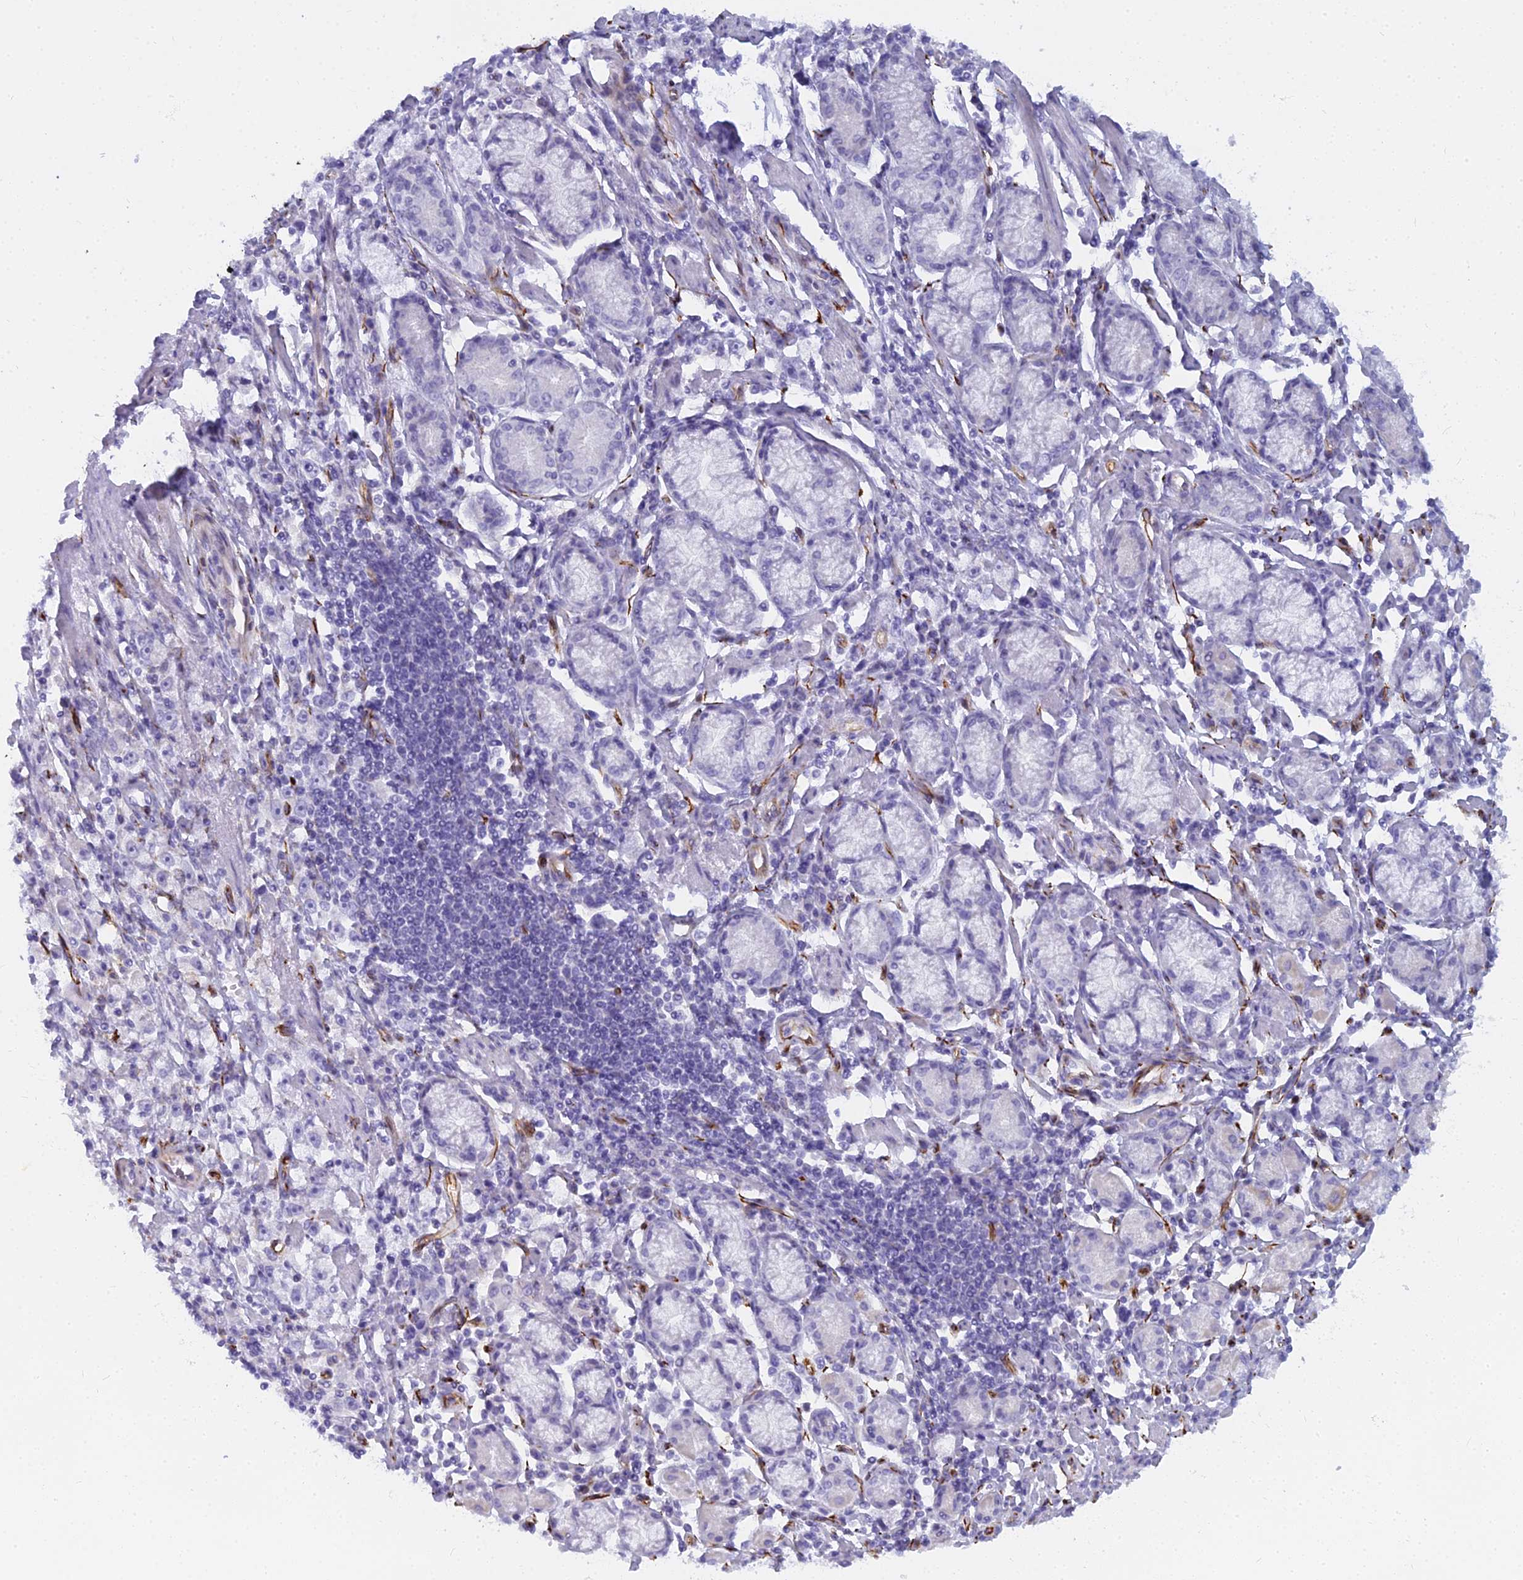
{"staining": {"intensity": "negative", "quantity": "none", "location": "none"}, "tissue": "stomach cancer", "cell_type": "Tumor cells", "image_type": "cancer", "snomed": [{"axis": "morphology", "description": "Adenocarcinoma, NOS"}, {"axis": "topography", "description": "Stomach"}], "caption": "DAB immunohistochemical staining of stomach cancer (adenocarcinoma) exhibits no significant staining in tumor cells.", "gene": "EVI2A", "patient": {"sex": "female", "age": 59}}